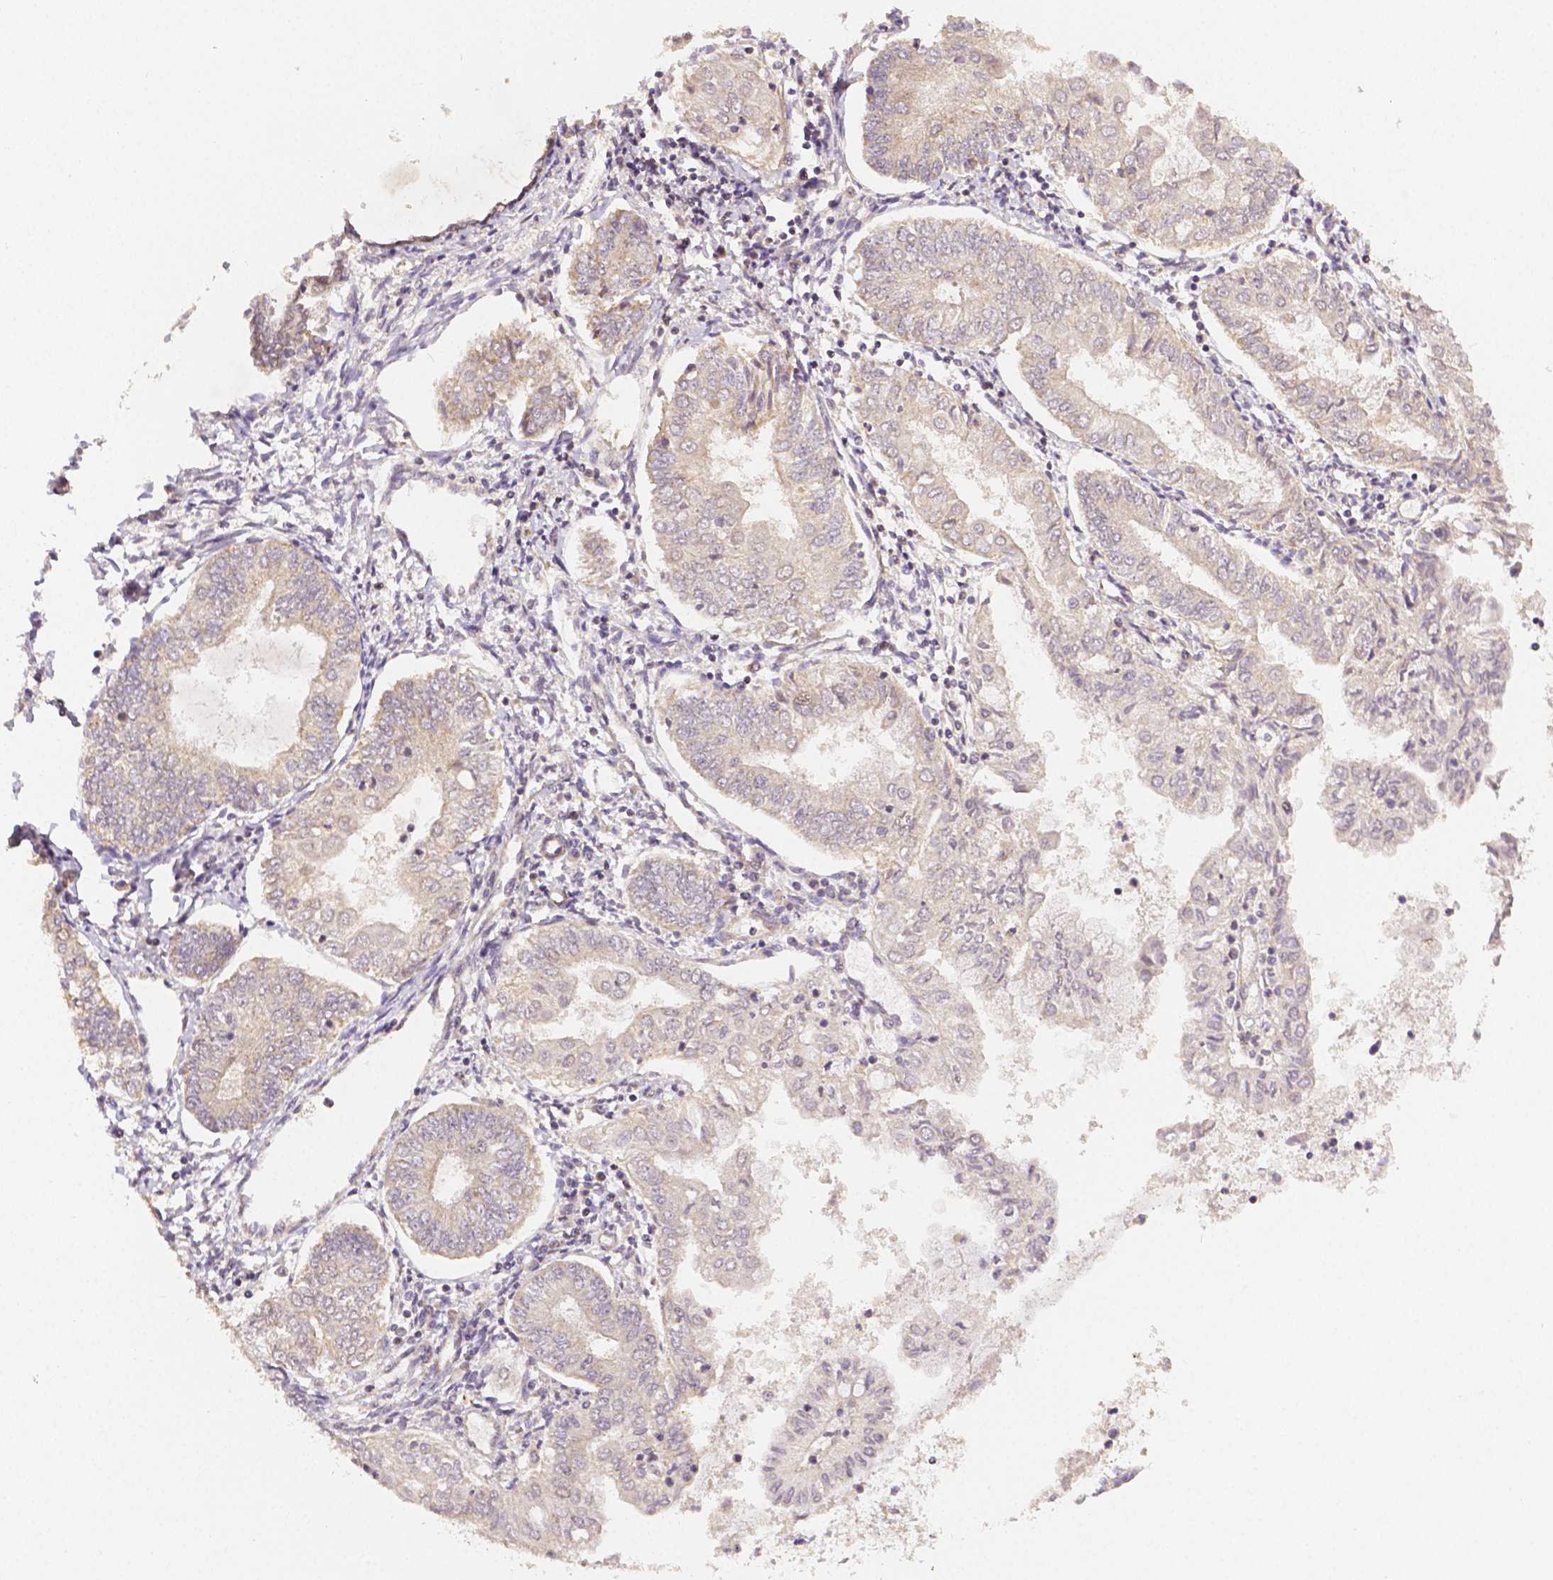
{"staining": {"intensity": "weak", "quantity": "<25%", "location": "cytoplasmic/membranous"}, "tissue": "endometrial cancer", "cell_type": "Tumor cells", "image_type": "cancer", "snomed": [{"axis": "morphology", "description": "Adenocarcinoma, NOS"}, {"axis": "topography", "description": "Endometrium"}], "caption": "A micrograph of endometrial cancer stained for a protein shows no brown staining in tumor cells.", "gene": "RHOT1", "patient": {"sex": "female", "age": 68}}